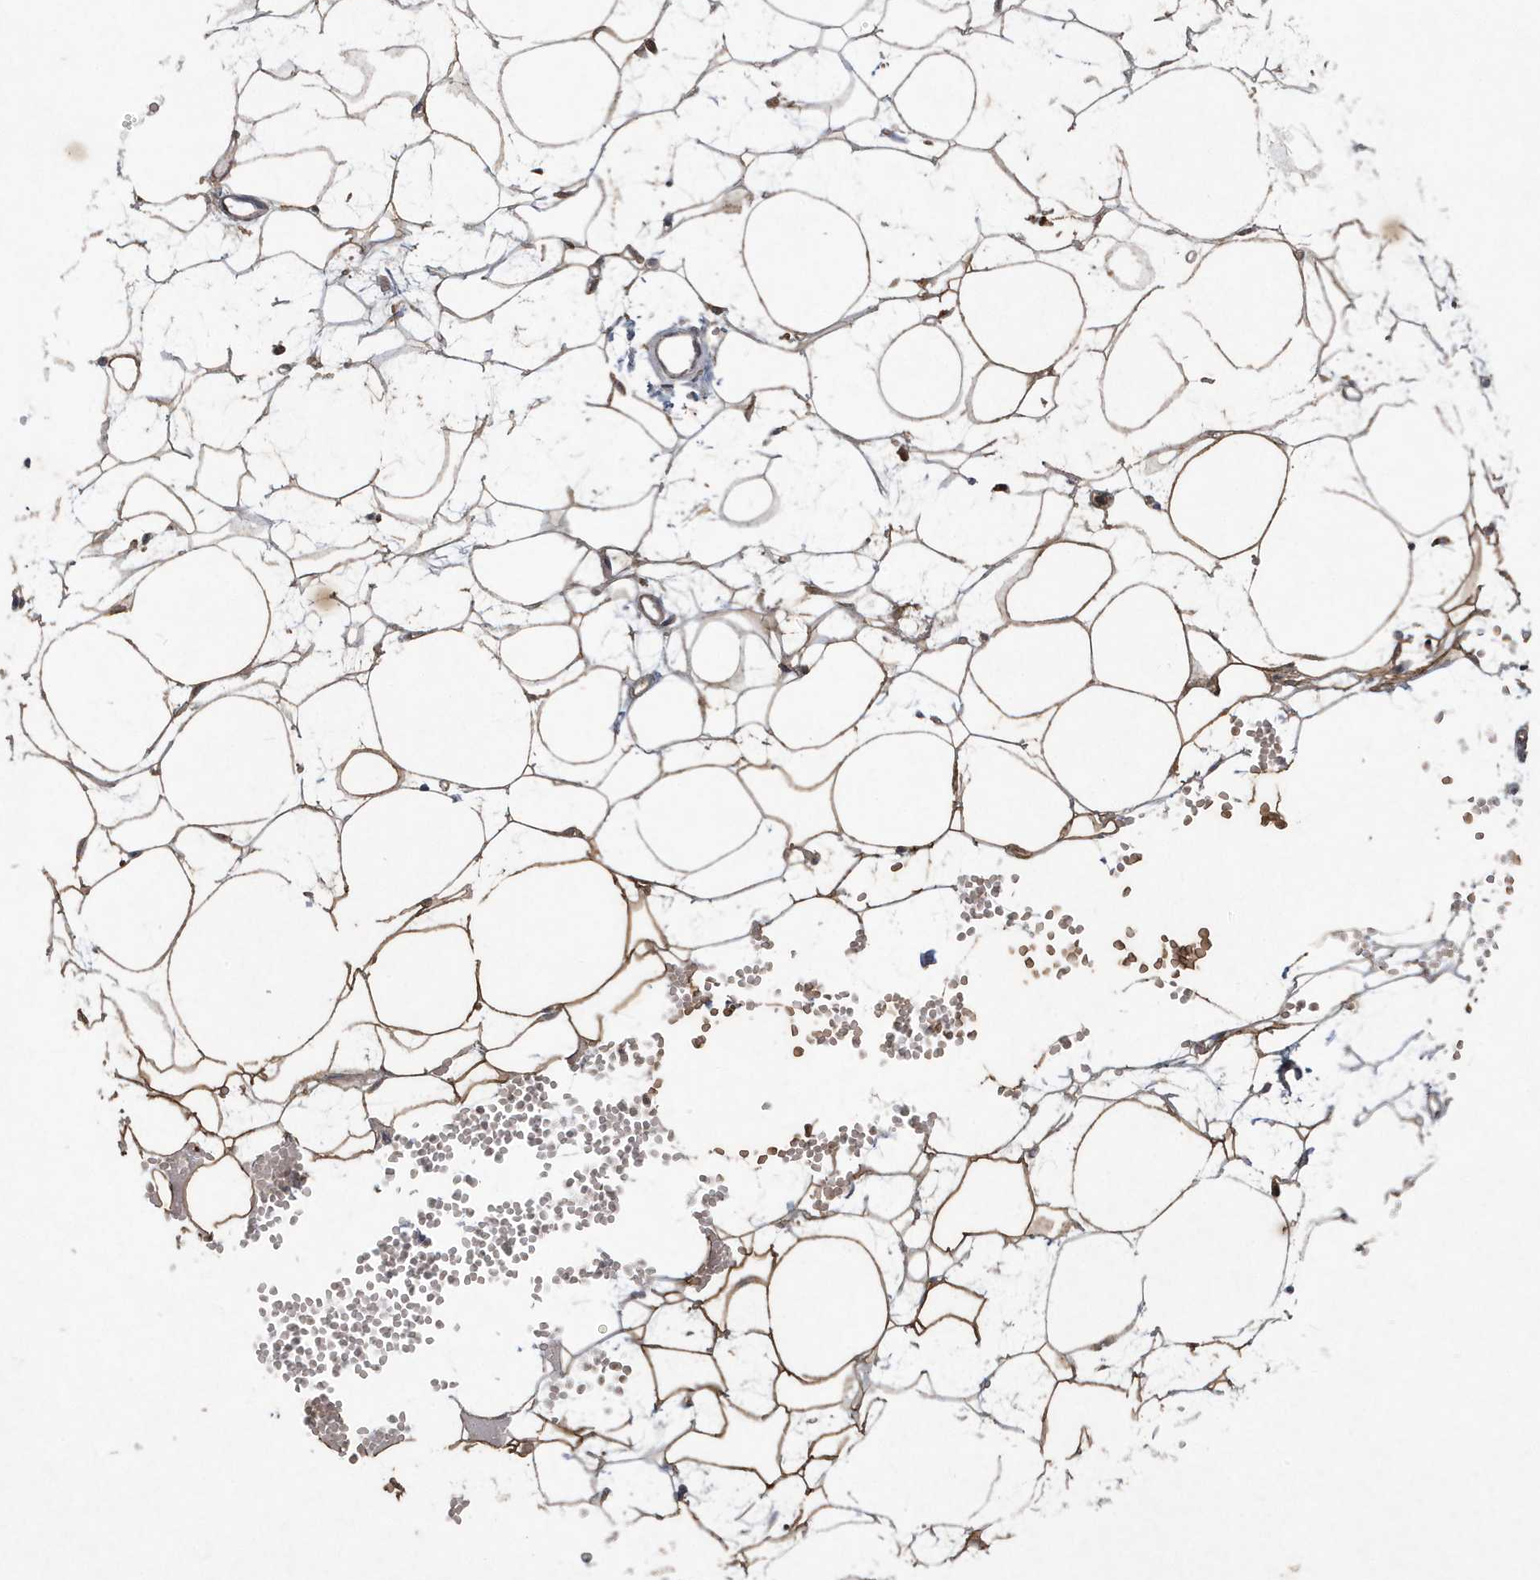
{"staining": {"intensity": "moderate", "quantity": ">75%", "location": "cytoplasmic/membranous"}, "tissue": "adipose tissue", "cell_type": "Adipocytes", "image_type": "normal", "snomed": [{"axis": "morphology", "description": "Normal tissue, NOS"}, {"axis": "topography", "description": "Breast"}], "caption": "Protein staining by immunohistochemistry (IHC) shows moderate cytoplasmic/membranous positivity in about >75% of adipocytes in unremarkable adipose tissue.", "gene": "C1RL", "patient": {"sex": "female", "age": 23}}